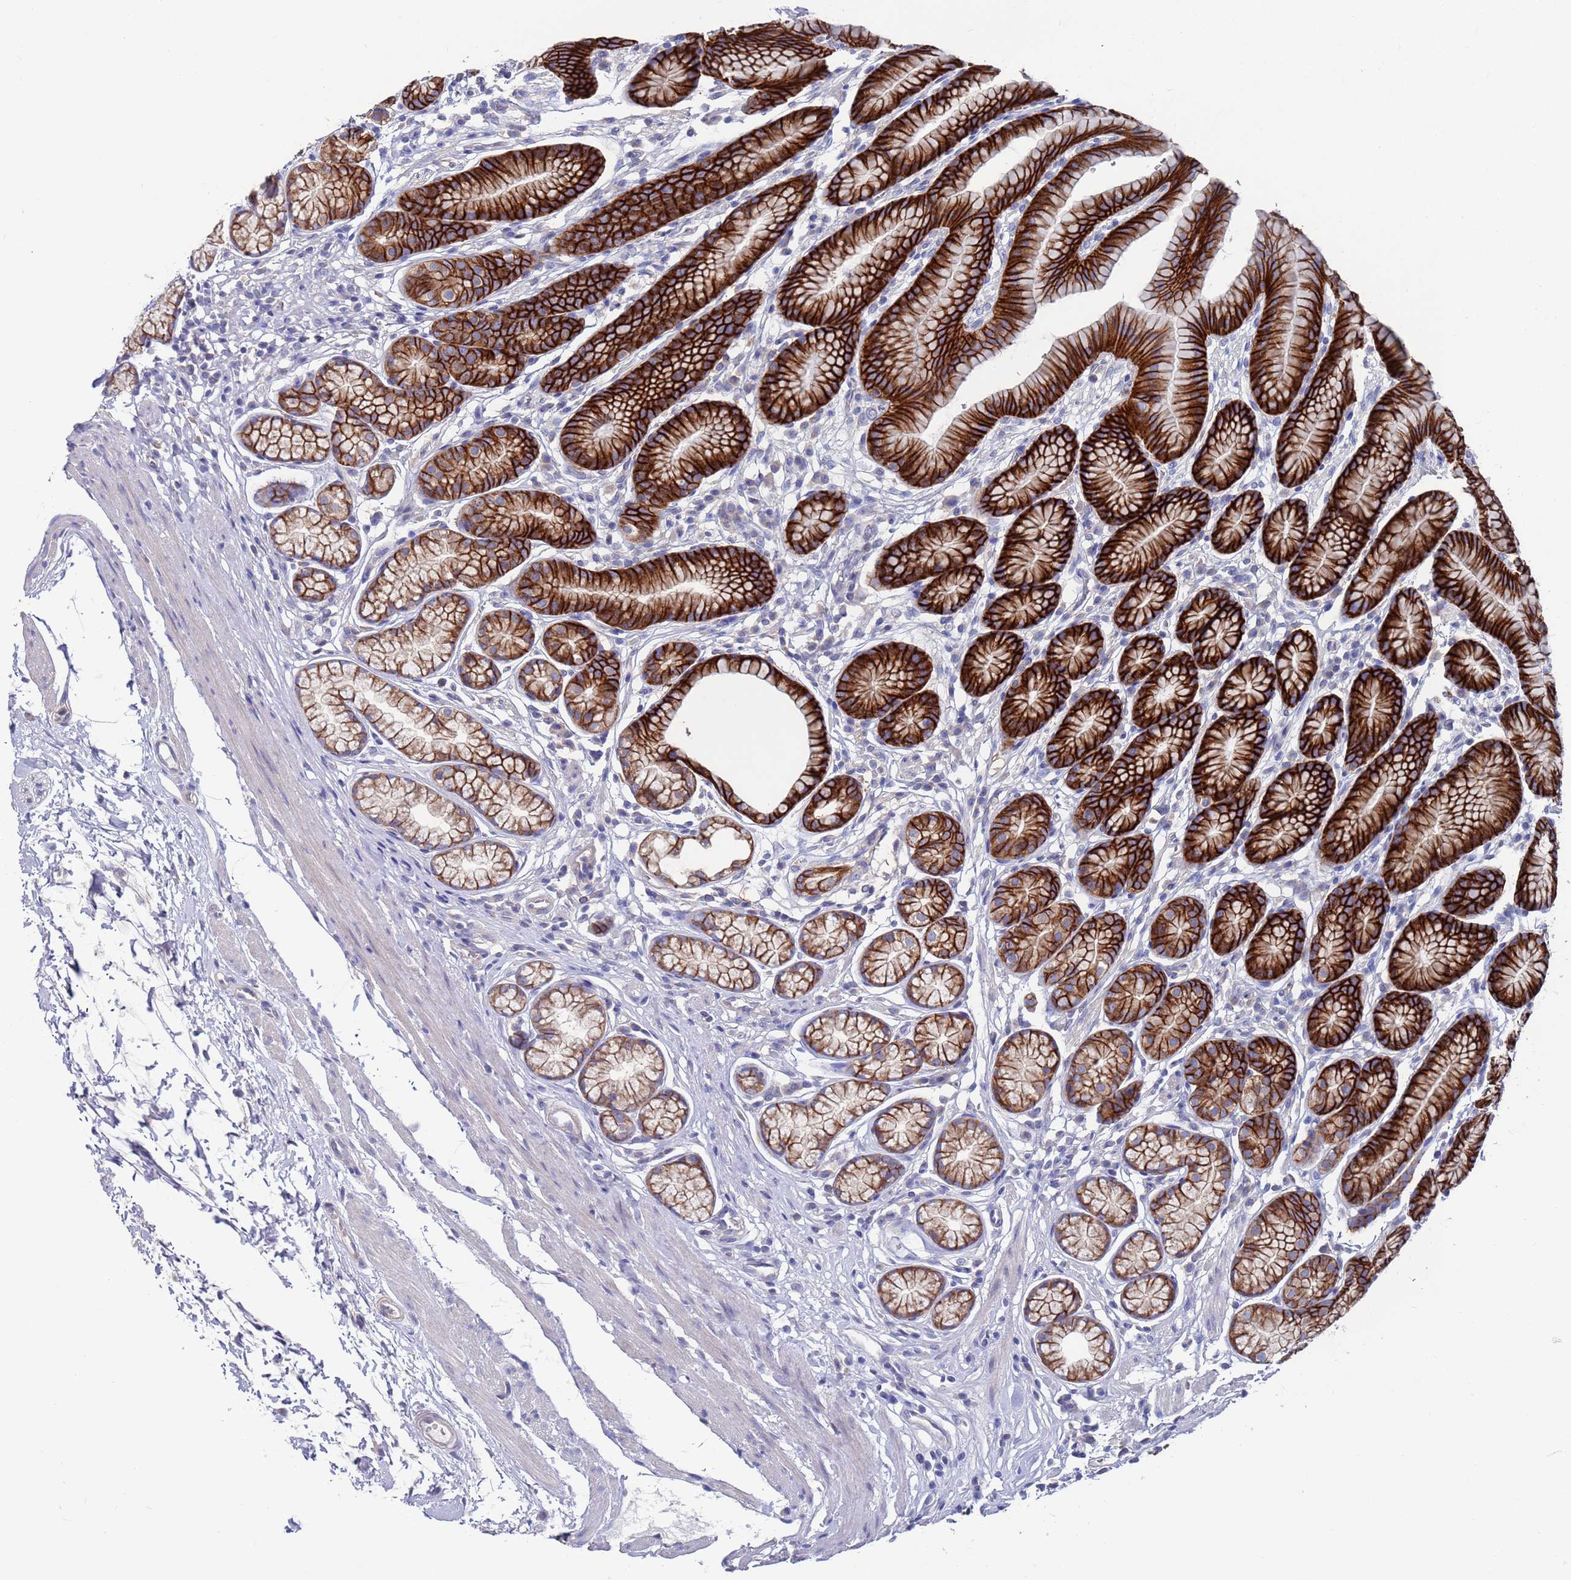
{"staining": {"intensity": "strong", "quantity": ">75%", "location": "cytoplasmic/membranous"}, "tissue": "stomach", "cell_type": "Glandular cells", "image_type": "normal", "snomed": [{"axis": "morphology", "description": "Normal tissue, NOS"}, {"axis": "topography", "description": "Stomach"}], "caption": "Stomach stained for a protein demonstrates strong cytoplasmic/membranous positivity in glandular cells.", "gene": "KRTCAP3", "patient": {"sex": "male", "age": 42}}